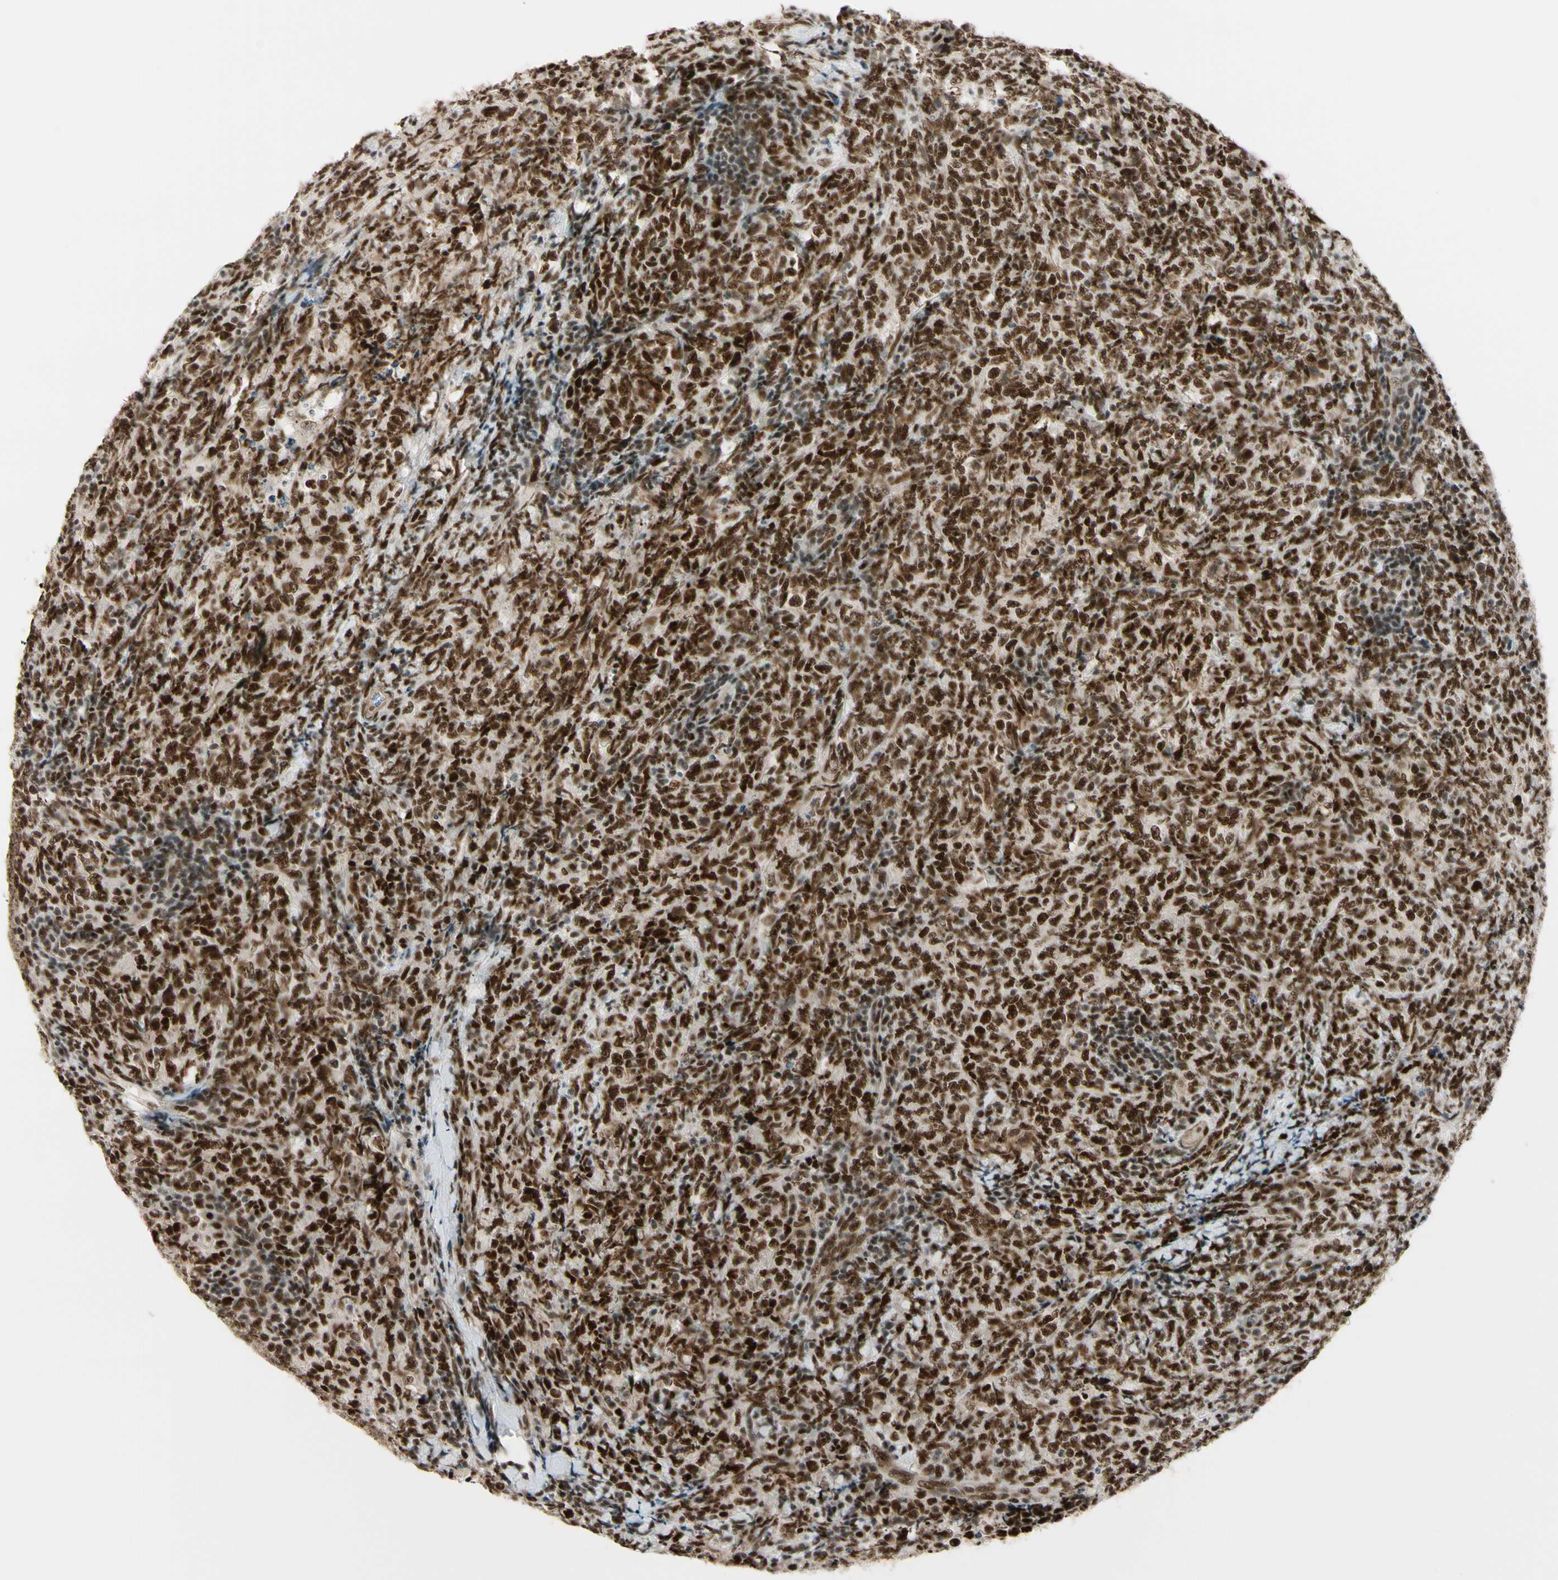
{"staining": {"intensity": "strong", "quantity": ">75%", "location": "nuclear"}, "tissue": "lymphoma", "cell_type": "Tumor cells", "image_type": "cancer", "snomed": [{"axis": "morphology", "description": "Malignant lymphoma, non-Hodgkin's type, High grade"}, {"axis": "topography", "description": "Tonsil"}], "caption": "A high amount of strong nuclear expression is identified in approximately >75% of tumor cells in high-grade malignant lymphoma, non-Hodgkin's type tissue.", "gene": "CHAMP1", "patient": {"sex": "female", "age": 36}}